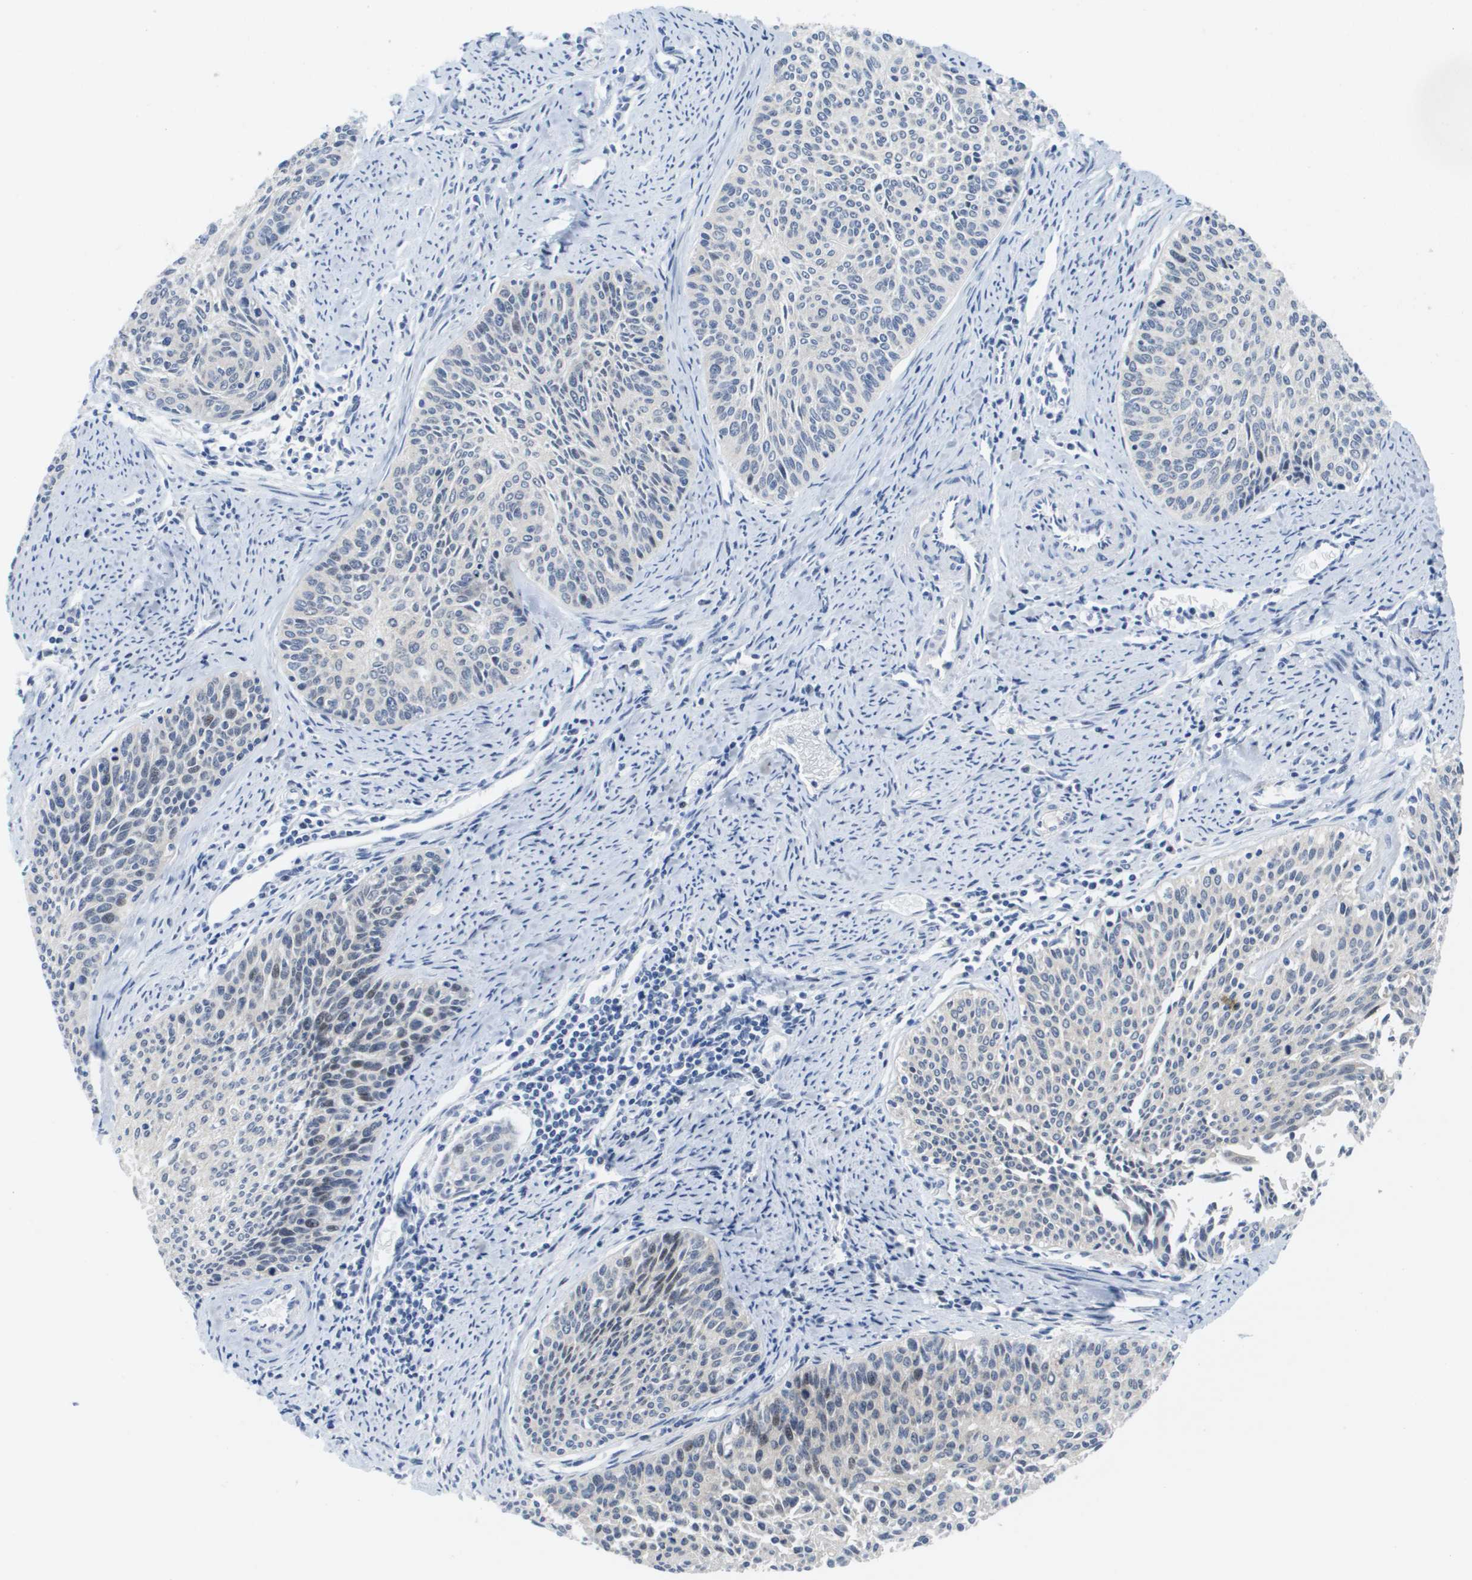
{"staining": {"intensity": "moderate", "quantity": "<25%", "location": "nuclear"}, "tissue": "cervical cancer", "cell_type": "Tumor cells", "image_type": "cancer", "snomed": [{"axis": "morphology", "description": "Squamous cell carcinoma, NOS"}, {"axis": "topography", "description": "Cervix"}], "caption": "Immunohistochemical staining of human cervical cancer reveals moderate nuclear protein staining in approximately <25% of tumor cells.", "gene": "FKBP4", "patient": {"sex": "female", "age": 55}}